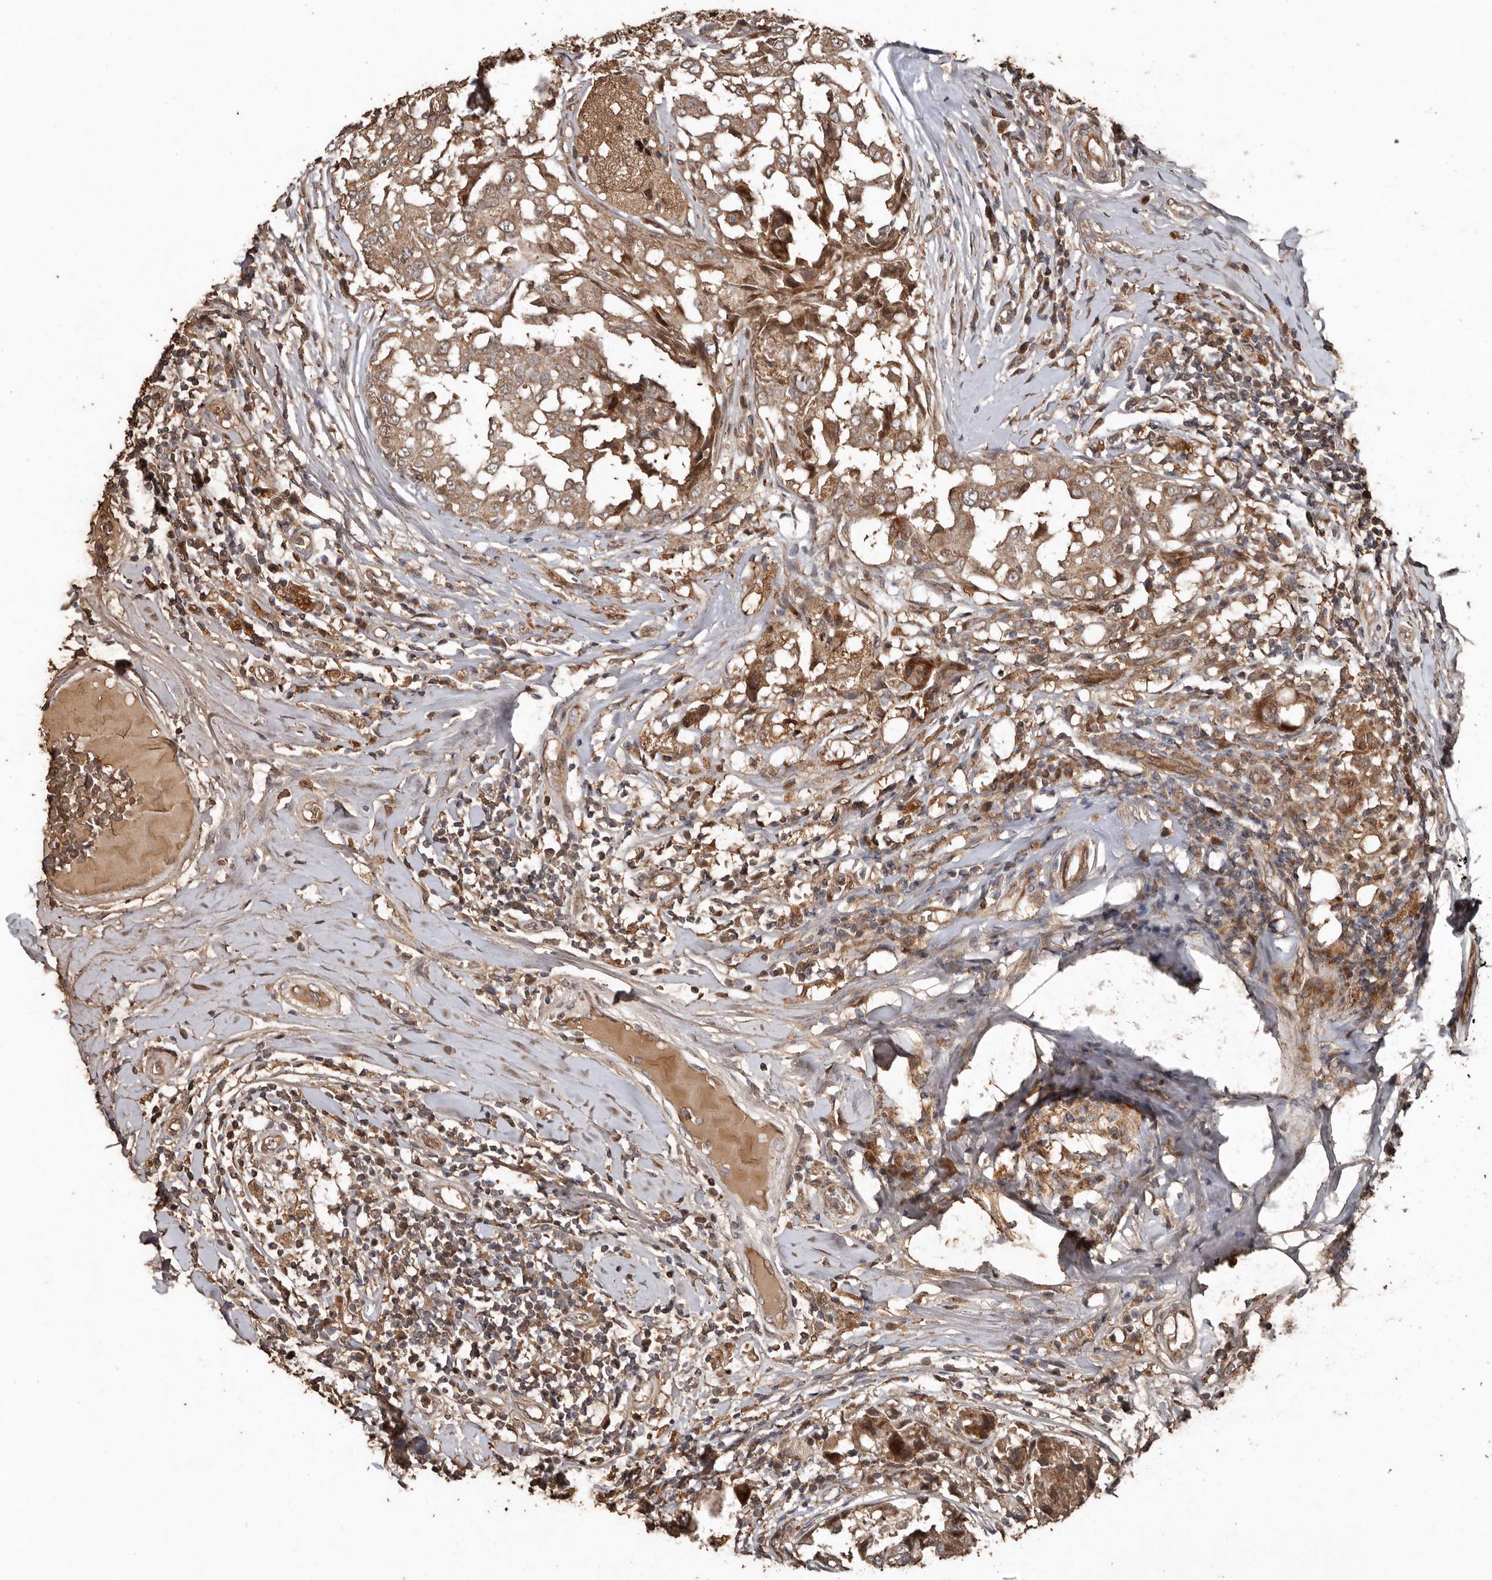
{"staining": {"intensity": "moderate", "quantity": ">75%", "location": "cytoplasmic/membranous"}, "tissue": "breast cancer", "cell_type": "Tumor cells", "image_type": "cancer", "snomed": [{"axis": "morphology", "description": "Duct carcinoma"}, {"axis": "topography", "description": "Breast"}], "caption": "The photomicrograph displays a brown stain indicating the presence of a protein in the cytoplasmic/membranous of tumor cells in breast cancer.", "gene": "RANBP17", "patient": {"sex": "female", "age": 27}}